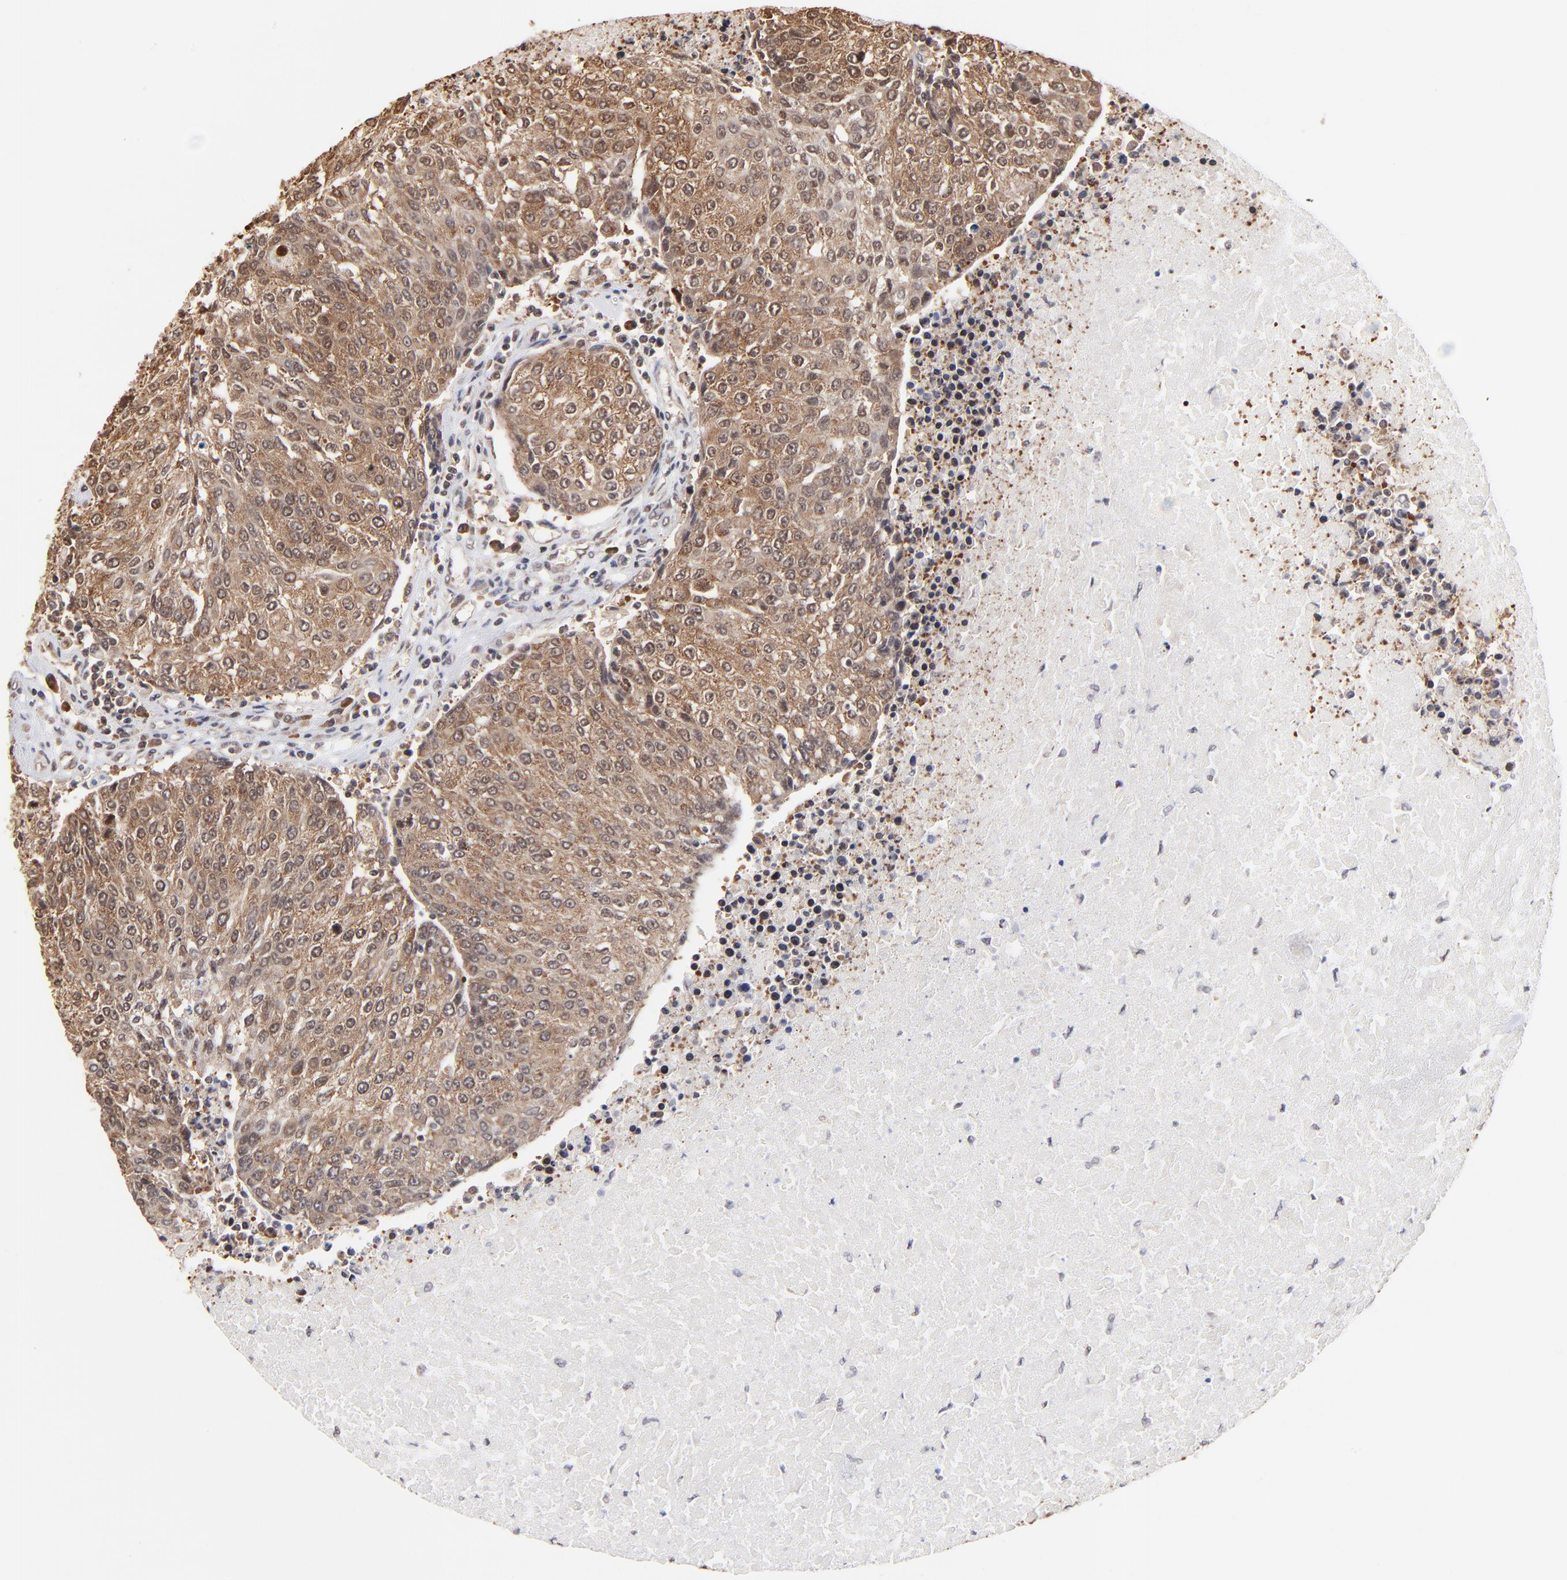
{"staining": {"intensity": "moderate", "quantity": ">75%", "location": "cytoplasmic/membranous"}, "tissue": "urothelial cancer", "cell_type": "Tumor cells", "image_type": "cancer", "snomed": [{"axis": "morphology", "description": "Urothelial carcinoma, High grade"}, {"axis": "topography", "description": "Urinary bladder"}], "caption": "This is an image of immunohistochemistry (IHC) staining of urothelial cancer, which shows moderate staining in the cytoplasmic/membranous of tumor cells.", "gene": "BRPF1", "patient": {"sex": "female", "age": 85}}